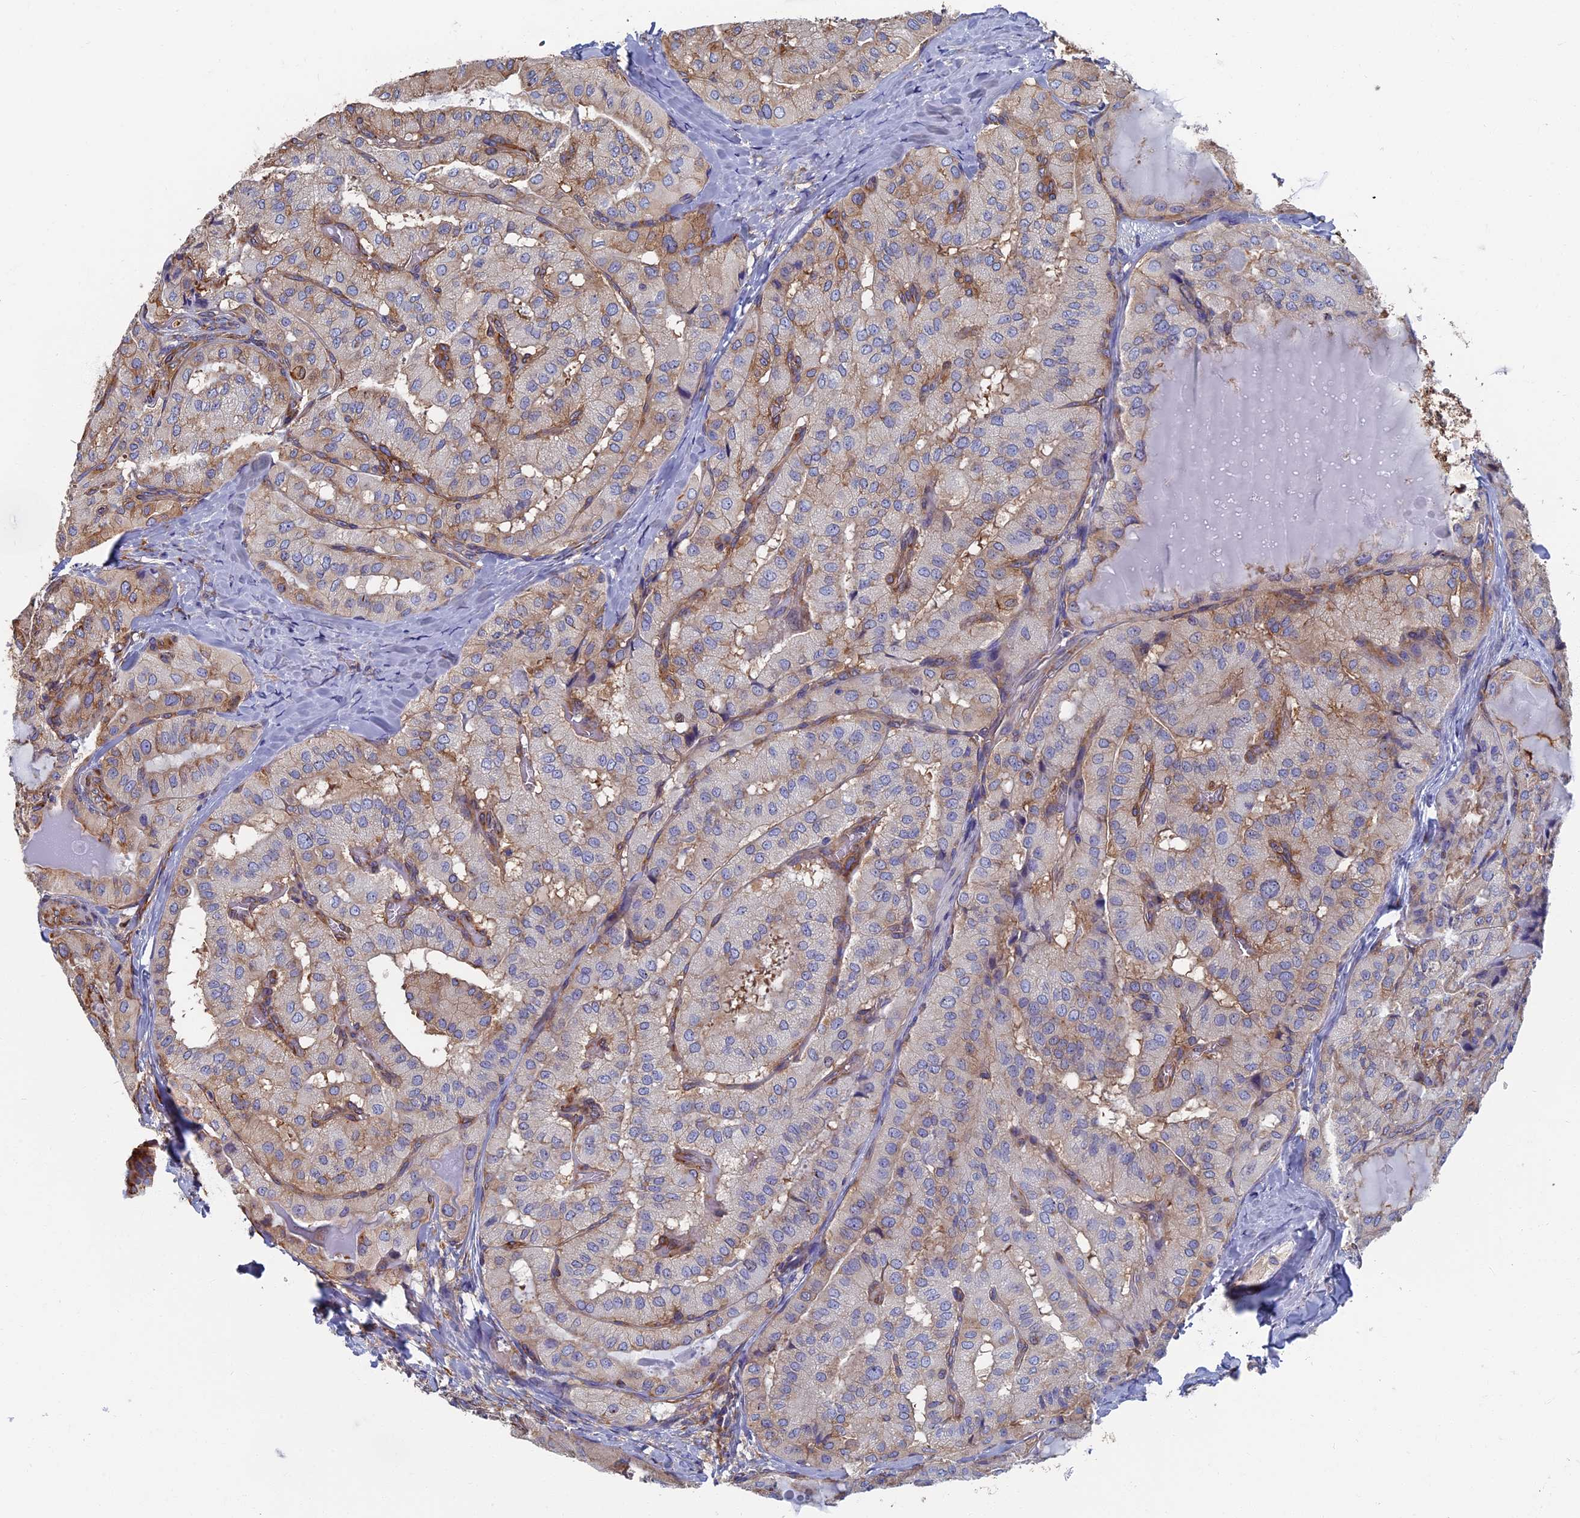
{"staining": {"intensity": "weak", "quantity": "<25%", "location": "cytoplasmic/membranous"}, "tissue": "thyroid cancer", "cell_type": "Tumor cells", "image_type": "cancer", "snomed": [{"axis": "morphology", "description": "Normal tissue, NOS"}, {"axis": "morphology", "description": "Papillary adenocarcinoma, NOS"}, {"axis": "topography", "description": "Thyroid gland"}], "caption": "There is no significant positivity in tumor cells of thyroid papillary adenocarcinoma.", "gene": "YBX1", "patient": {"sex": "female", "age": 59}}